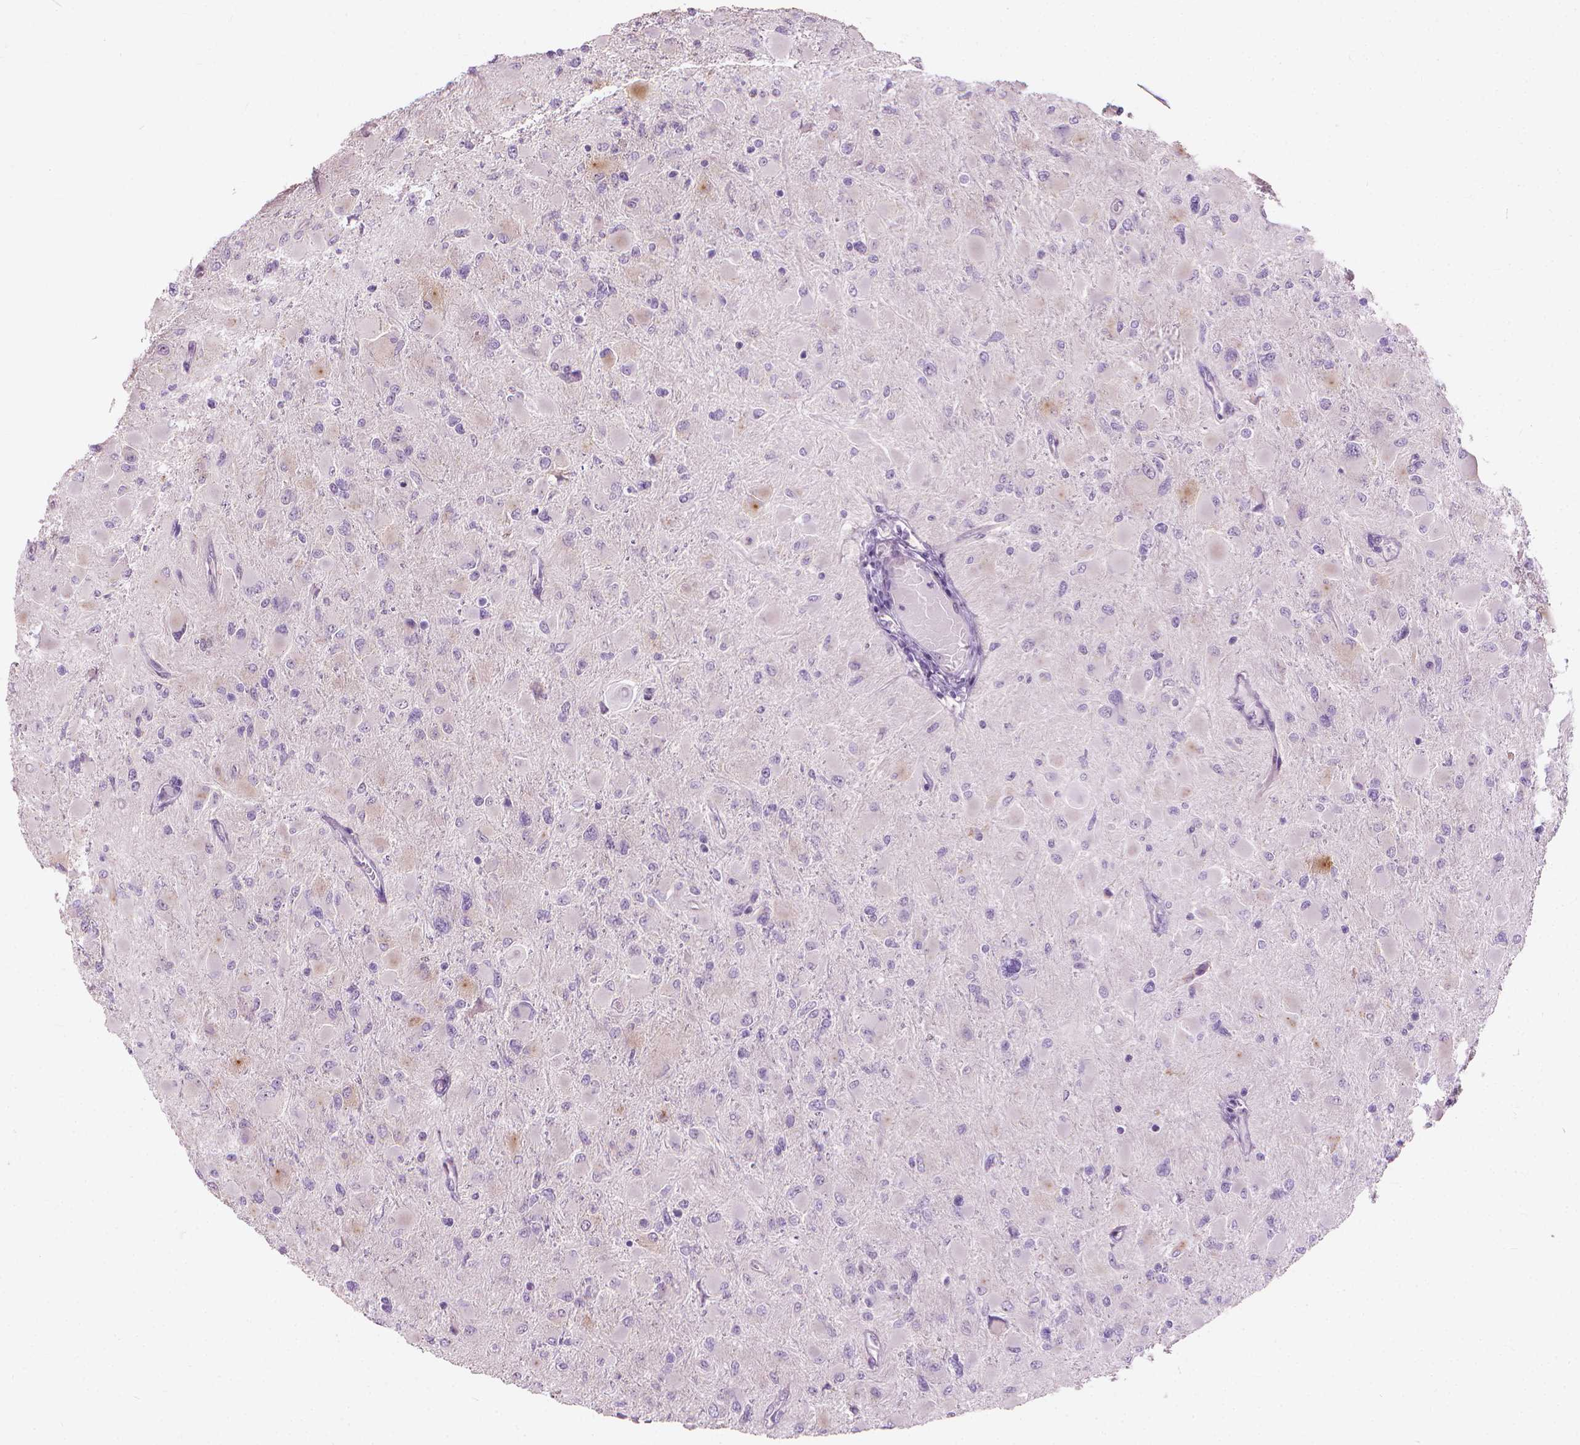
{"staining": {"intensity": "negative", "quantity": "none", "location": "none"}, "tissue": "glioma", "cell_type": "Tumor cells", "image_type": "cancer", "snomed": [{"axis": "morphology", "description": "Glioma, malignant, High grade"}, {"axis": "topography", "description": "Cerebral cortex"}], "caption": "Malignant glioma (high-grade) was stained to show a protein in brown. There is no significant staining in tumor cells.", "gene": "GPRC5A", "patient": {"sex": "female", "age": 36}}